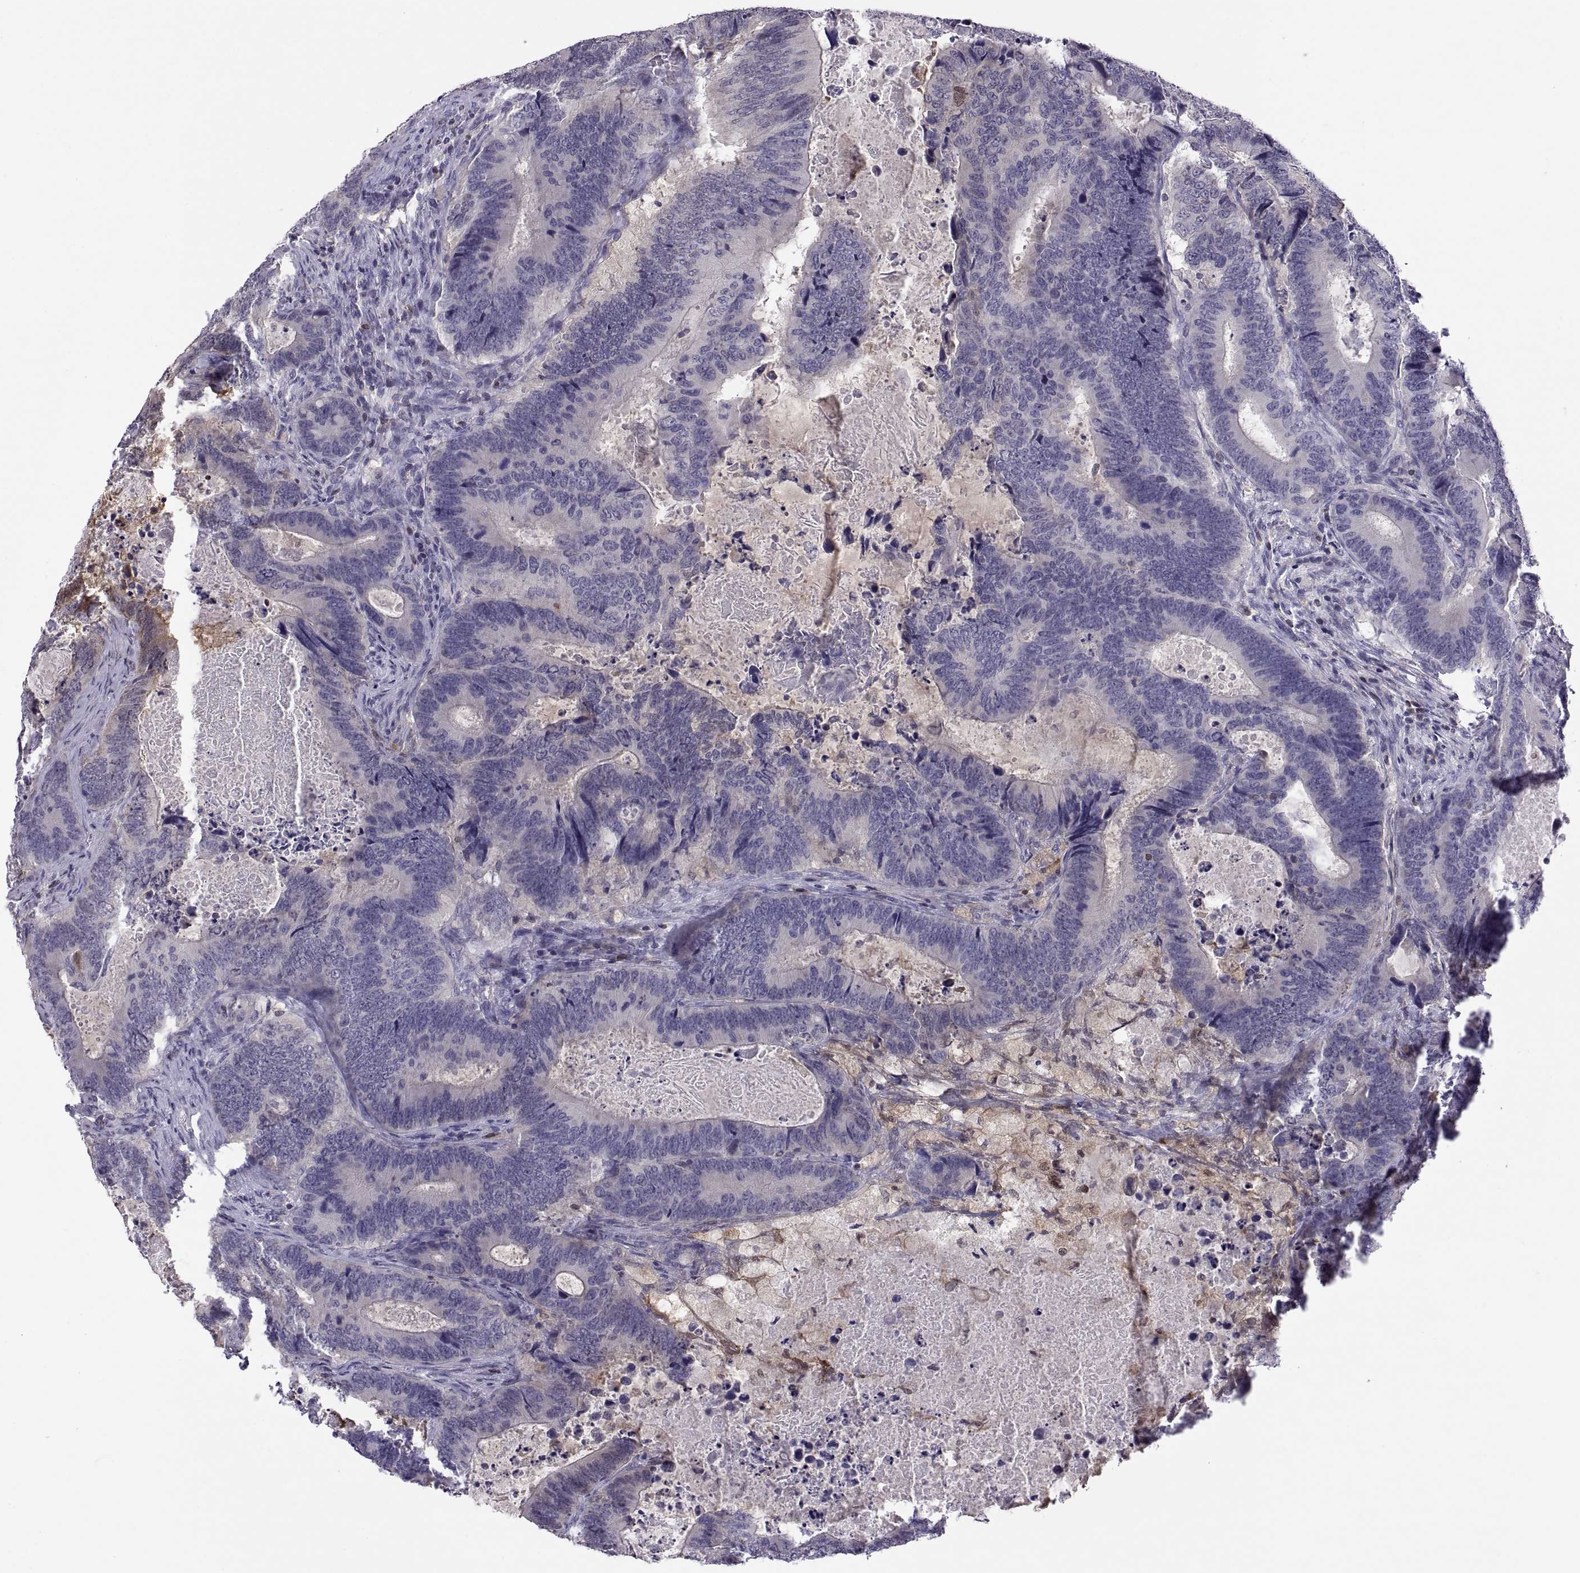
{"staining": {"intensity": "negative", "quantity": "none", "location": "none"}, "tissue": "colorectal cancer", "cell_type": "Tumor cells", "image_type": "cancer", "snomed": [{"axis": "morphology", "description": "Adenocarcinoma, NOS"}, {"axis": "topography", "description": "Colon"}], "caption": "An IHC image of colorectal cancer (adenocarcinoma) is shown. There is no staining in tumor cells of colorectal cancer (adenocarcinoma).", "gene": "FGF9", "patient": {"sex": "female", "age": 82}}